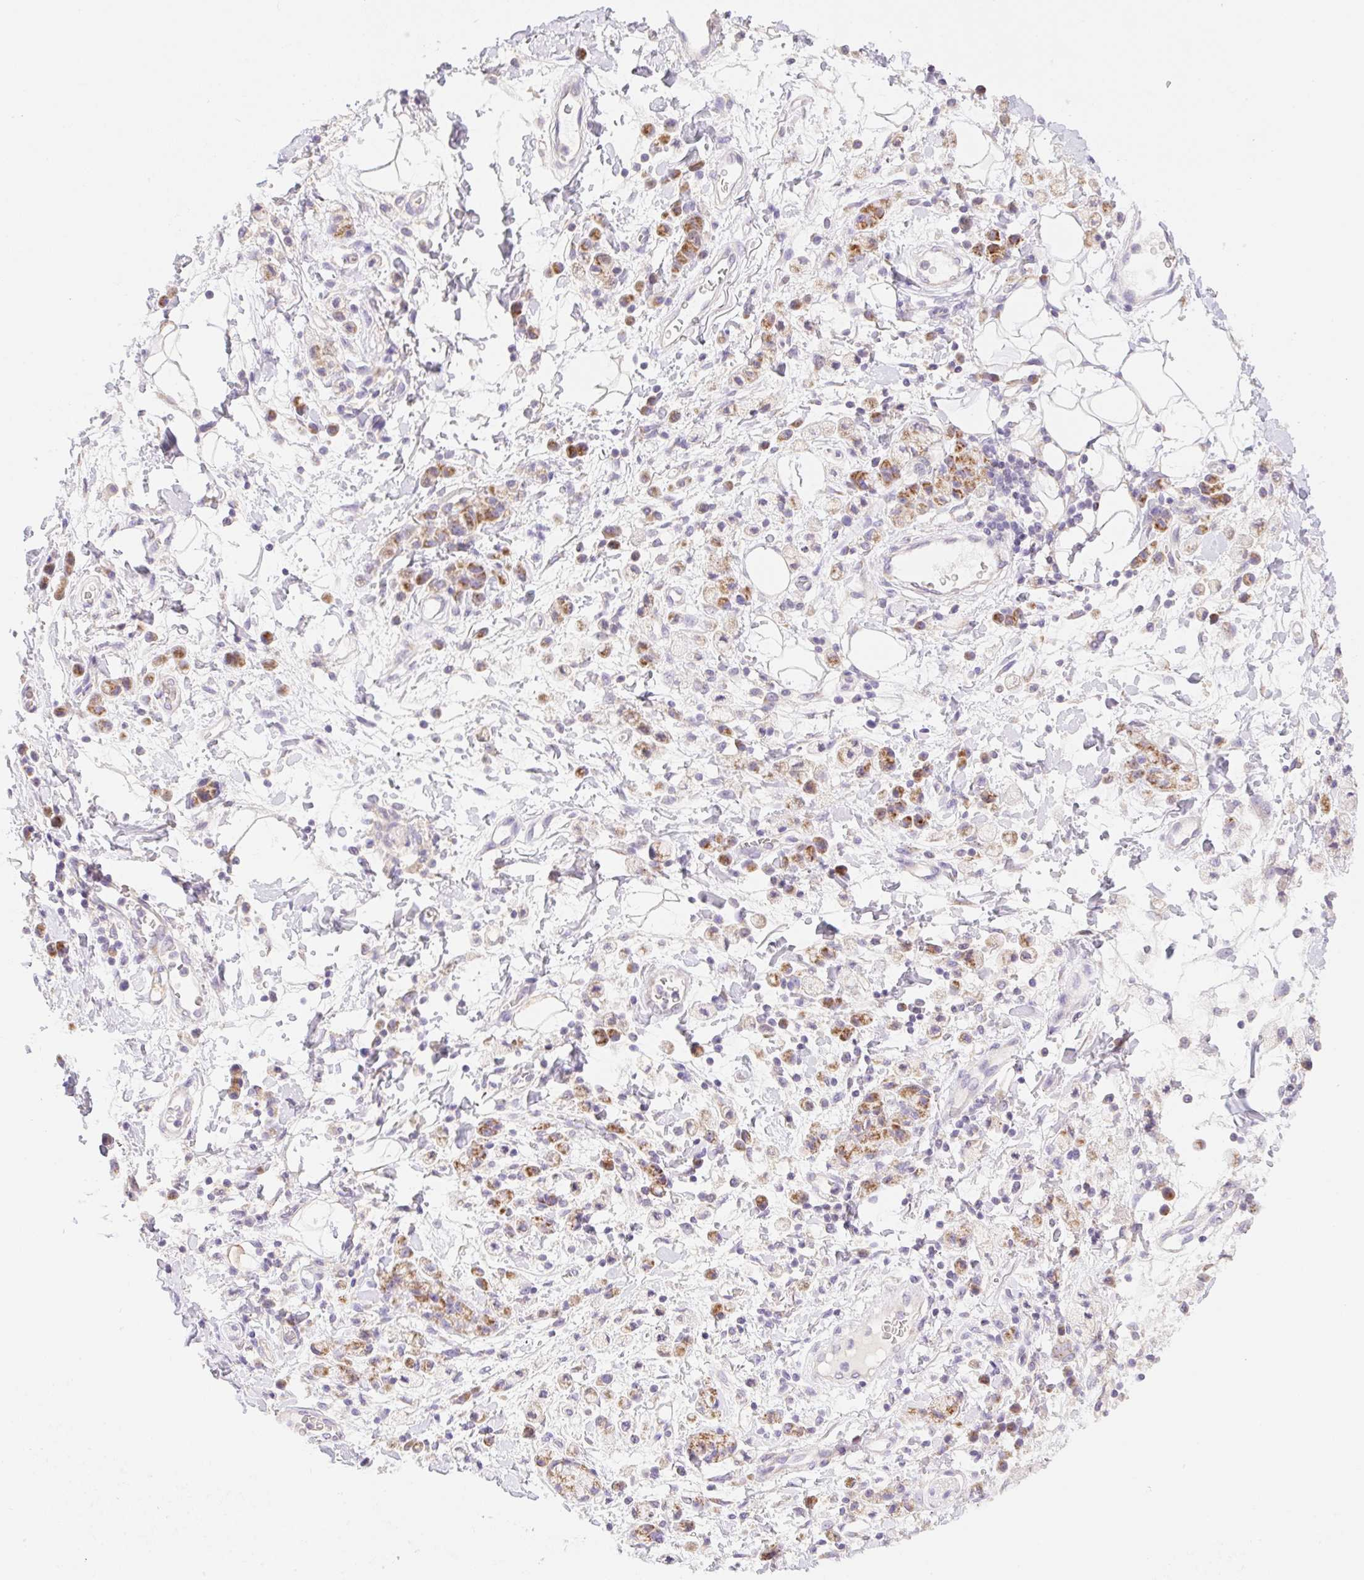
{"staining": {"intensity": "moderate", "quantity": ">75%", "location": "cytoplasmic/membranous"}, "tissue": "stomach cancer", "cell_type": "Tumor cells", "image_type": "cancer", "snomed": [{"axis": "morphology", "description": "Adenocarcinoma, NOS"}, {"axis": "topography", "description": "Stomach"}], "caption": "Human stomach cancer (adenocarcinoma) stained with a brown dye shows moderate cytoplasmic/membranous positive expression in approximately >75% of tumor cells.", "gene": "COPZ2", "patient": {"sex": "male", "age": 77}}